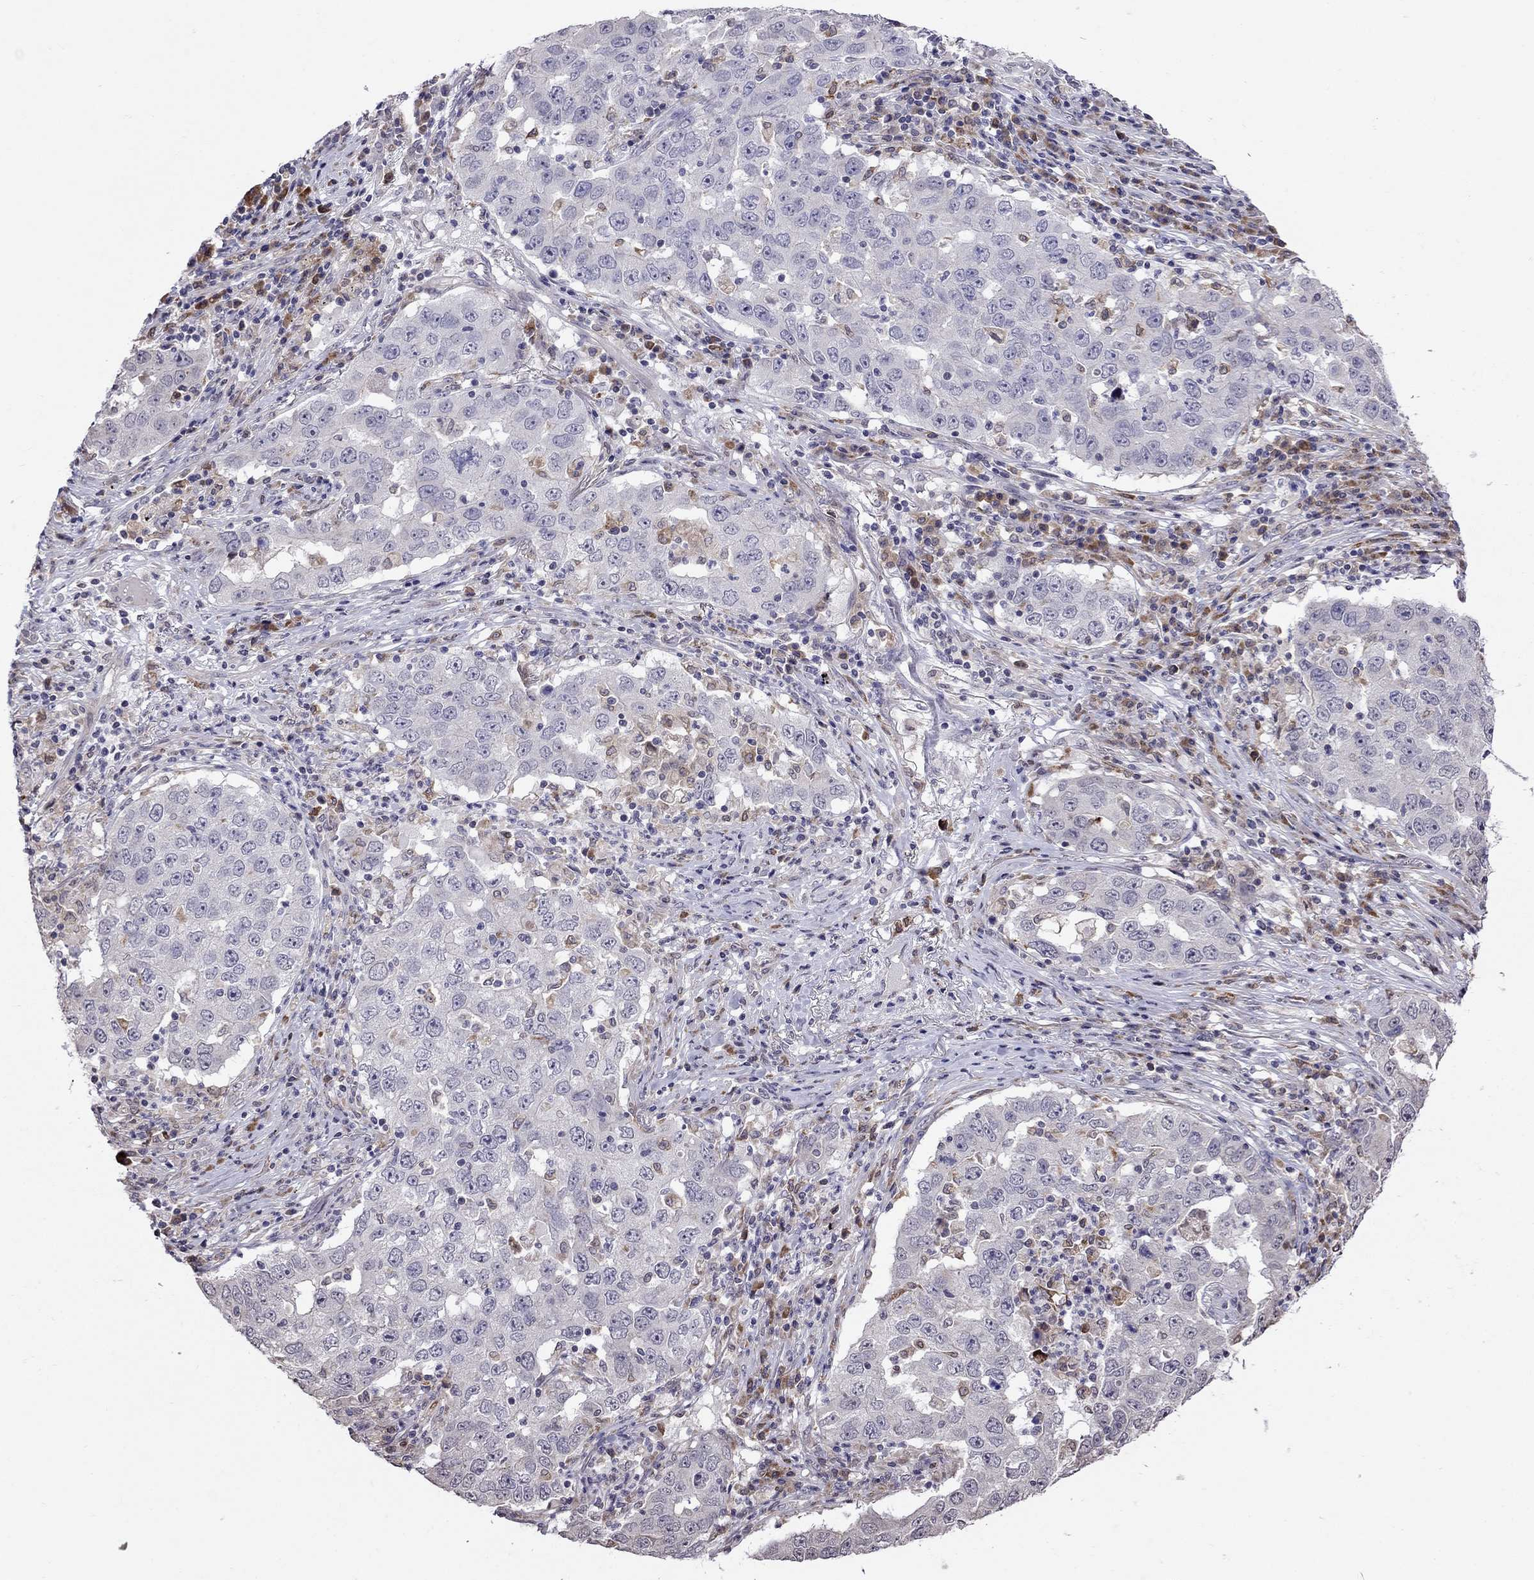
{"staining": {"intensity": "negative", "quantity": "none", "location": "none"}, "tissue": "lung cancer", "cell_type": "Tumor cells", "image_type": "cancer", "snomed": [{"axis": "morphology", "description": "Adenocarcinoma, NOS"}, {"axis": "topography", "description": "Lung"}], "caption": "This is an immunohistochemistry (IHC) photomicrograph of adenocarcinoma (lung). There is no staining in tumor cells.", "gene": "ADAM28", "patient": {"sex": "male", "age": 73}}